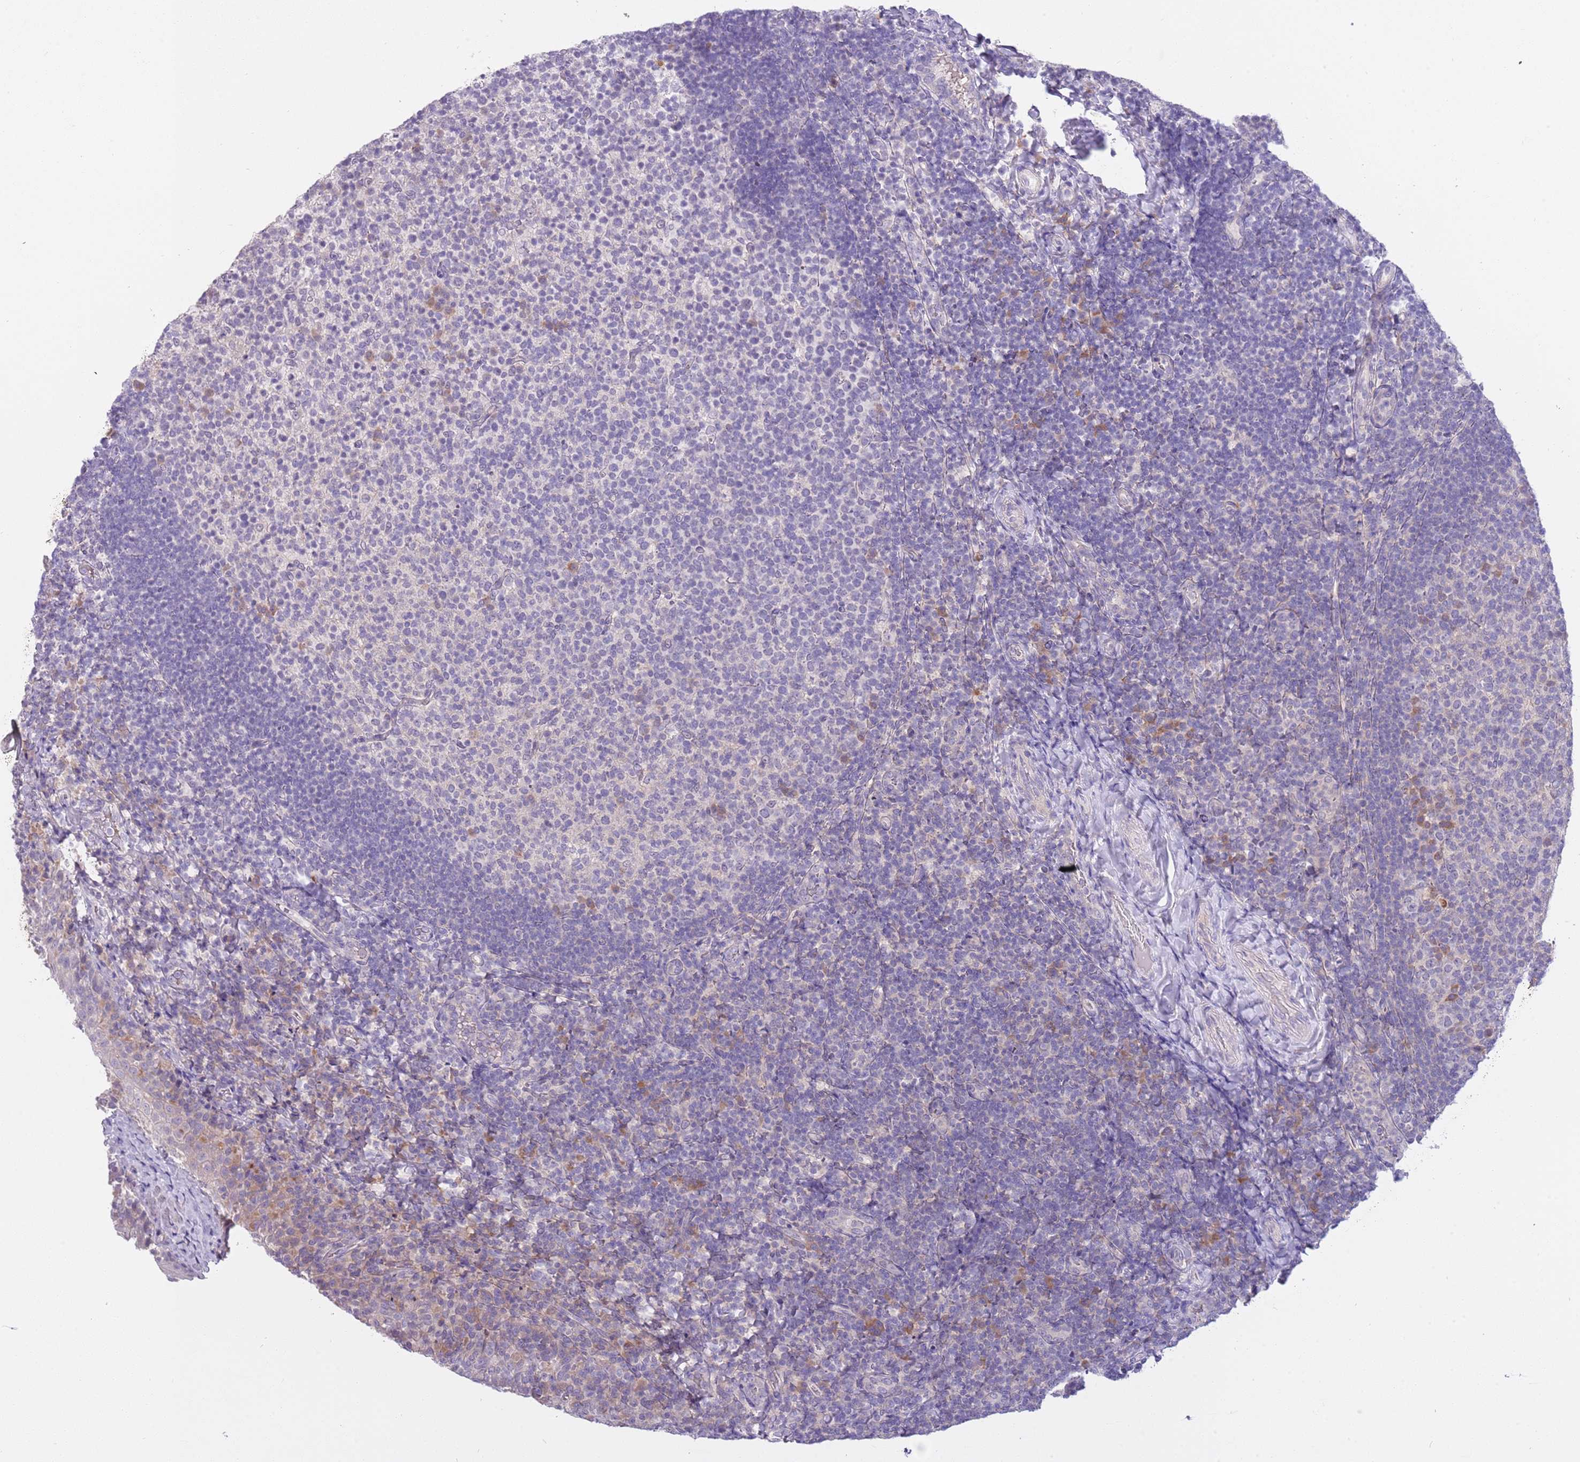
{"staining": {"intensity": "negative", "quantity": "none", "location": "none"}, "tissue": "tonsil", "cell_type": "Germinal center cells", "image_type": "normal", "snomed": [{"axis": "morphology", "description": "Normal tissue, NOS"}, {"axis": "topography", "description": "Tonsil"}], "caption": "Human tonsil stained for a protein using immunohistochemistry (IHC) displays no staining in germinal center cells.", "gene": "CFAP73", "patient": {"sex": "female", "age": 10}}